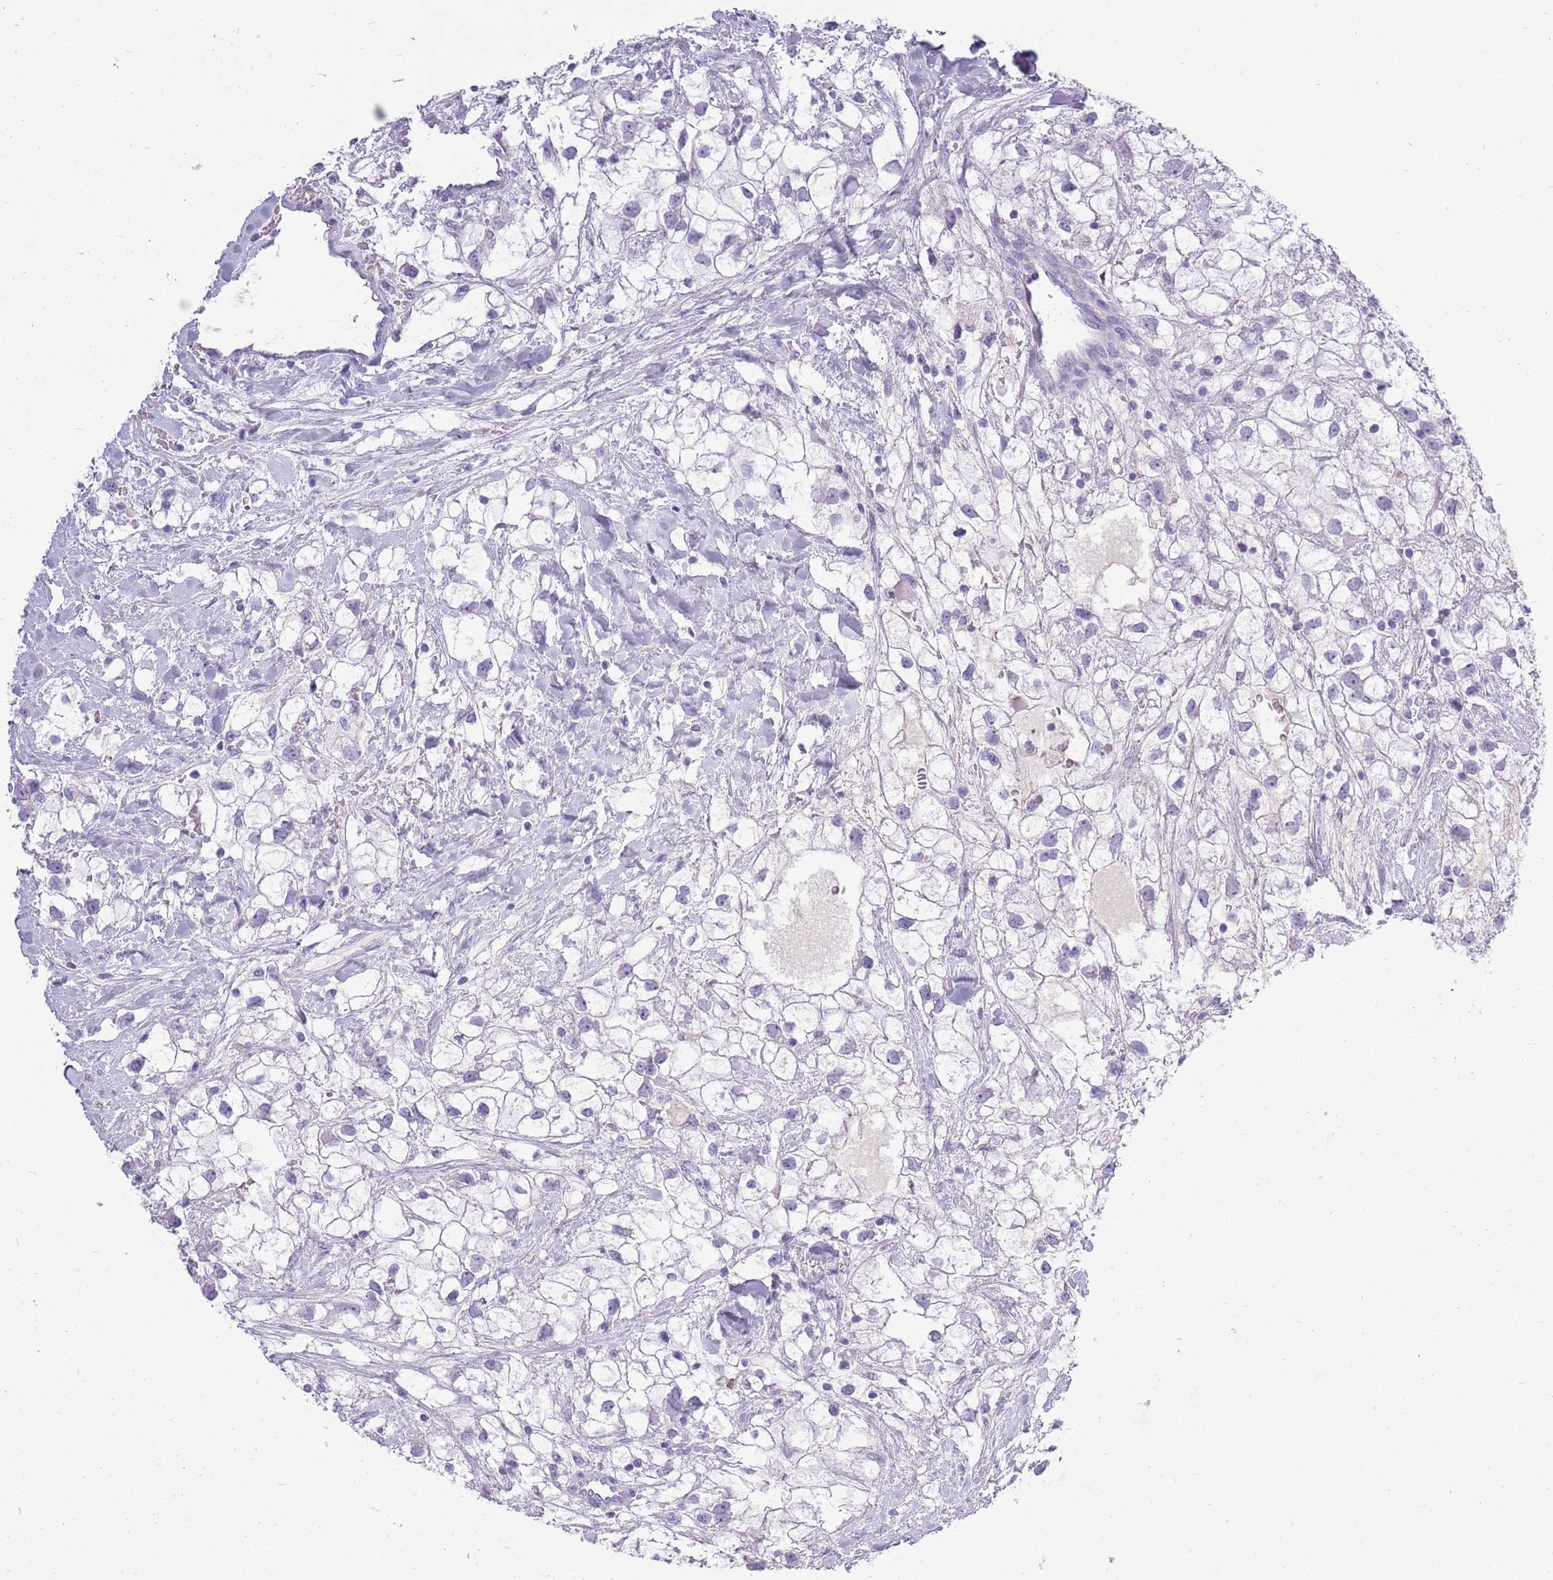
{"staining": {"intensity": "negative", "quantity": "none", "location": "none"}, "tissue": "renal cancer", "cell_type": "Tumor cells", "image_type": "cancer", "snomed": [{"axis": "morphology", "description": "Adenocarcinoma, NOS"}, {"axis": "topography", "description": "Kidney"}], "caption": "Tumor cells show no significant expression in adenocarcinoma (renal).", "gene": "ZNF425", "patient": {"sex": "male", "age": 59}}